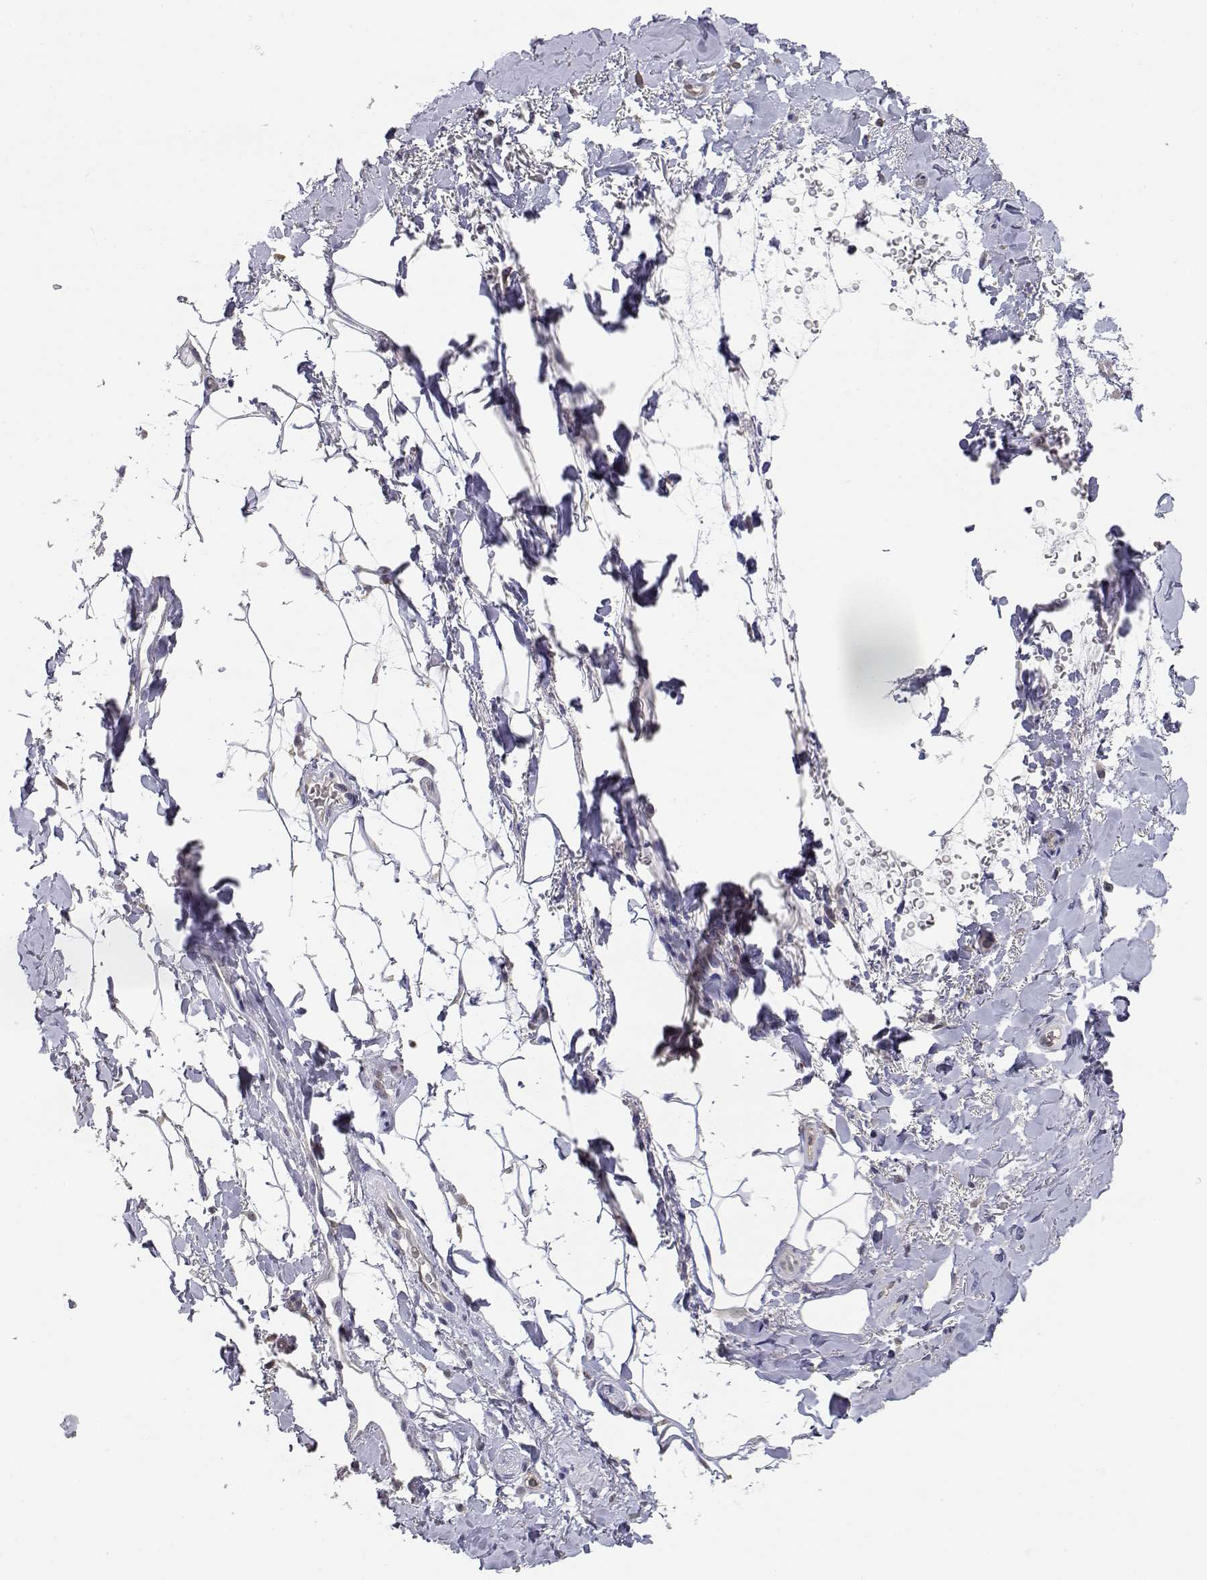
{"staining": {"intensity": "negative", "quantity": "none", "location": "none"}, "tissue": "adipose tissue", "cell_type": "Adipocytes", "image_type": "normal", "snomed": [{"axis": "morphology", "description": "Normal tissue, NOS"}, {"axis": "topography", "description": "Anal"}, {"axis": "topography", "description": "Peripheral nerve tissue"}], "caption": "This is a micrograph of IHC staining of benign adipose tissue, which shows no positivity in adipocytes.", "gene": "ADA", "patient": {"sex": "male", "age": 53}}